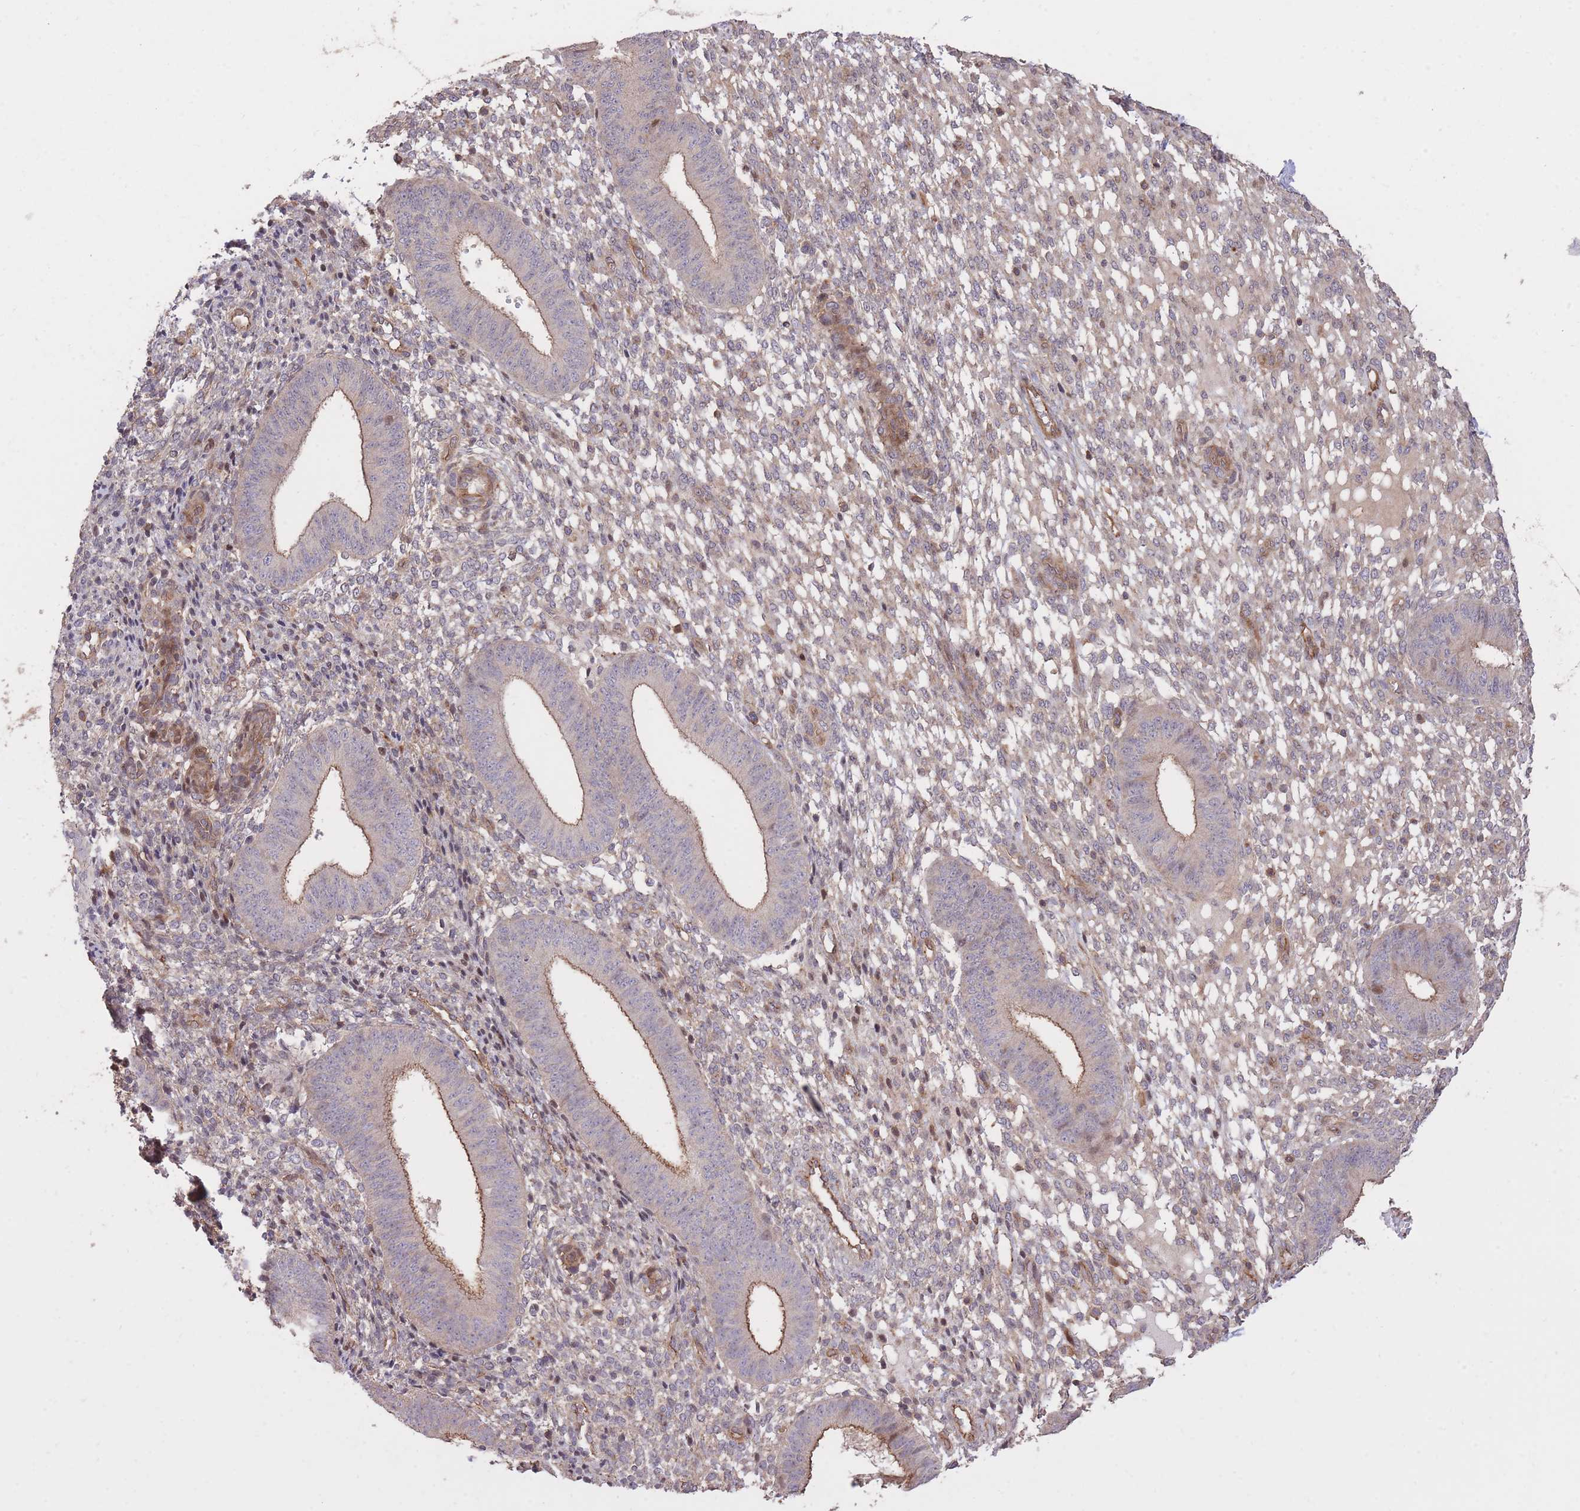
{"staining": {"intensity": "weak", "quantity": "25%-75%", "location": "cytoplasmic/membranous"}, "tissue": "endometrium", "cell_type": "Cells in endometrial stroma", "image_type": "normal", "snomed": [{"axis": "morphology", "description": "Normal tissue, NOS"}, {"axis": "topography", "description": "Endometrium"}], "caption": "Immunohistochemistry (IHC) of unremarkable endometrium demonstrates low levels of weak cytoplasmic/membranous expression in about 25%-75% of cells in endometrial stroma.", "gene": "PLD1", "patient": {"sex": "female", "age": 49}}